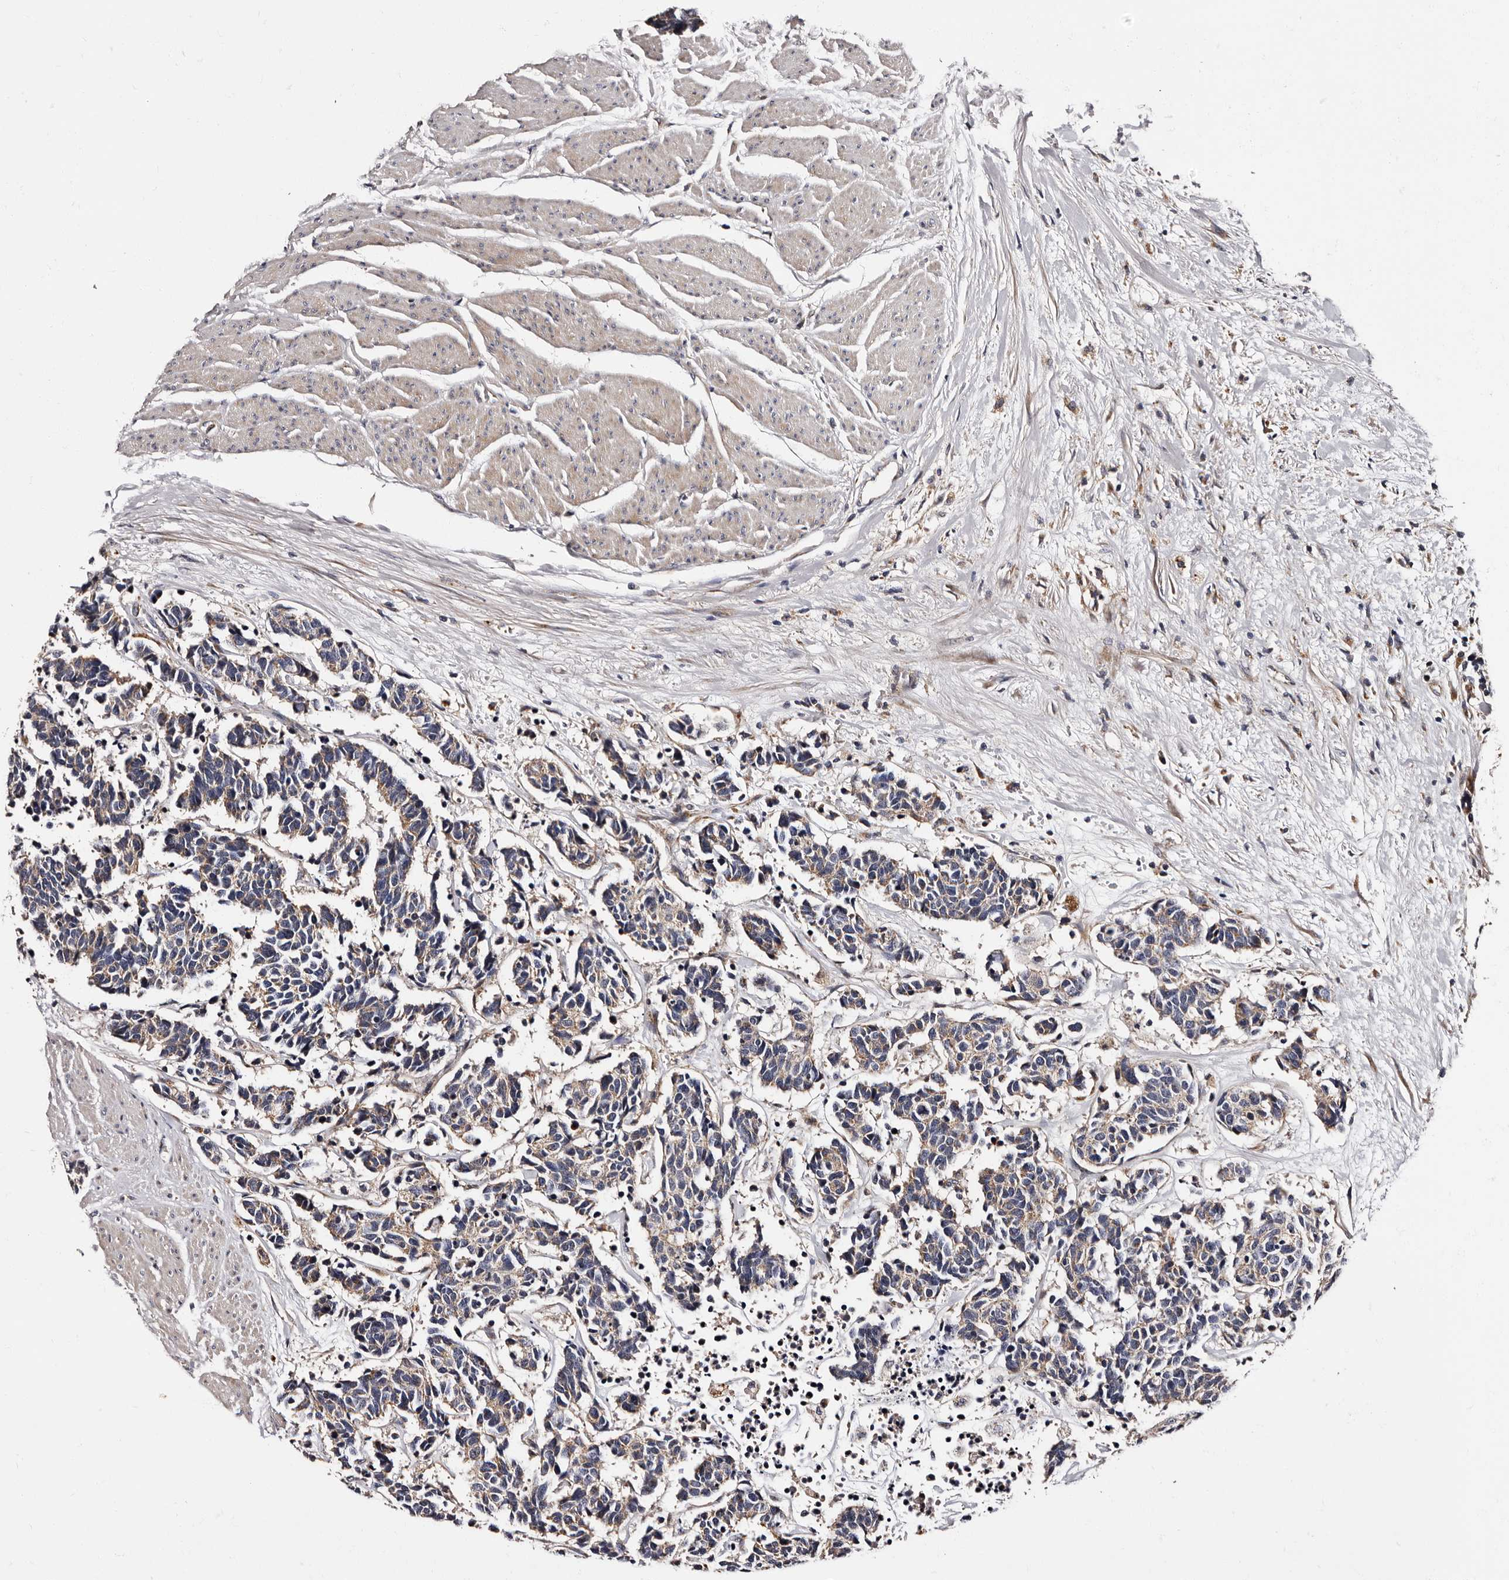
{"staining": {"intensity": "weak", "quantity": "<25%", "location": "cytoplasmic/membranous"}, "tissue": "carcinoid", "cell_type": "Tumor cells", "image_type": "cancer", "snomed": [{"axis": "morphology", "description": "Carcinoma, NOS"}, {"axis": "morphology", "description": "Carcinoid, malignant, NOS"}, {"axis": "topography", "description": "Urinary bladder"}], "caption": "Photomicrograph shows no protein positivity in tumor cells of carcinoid tissue. (Stains: DAB IHC with hematoxylin counter stain, Microscopy: brightfield microscopy at high magnification).", "gene": "ADCK5", "patient": {"sex": "male", "age": 57}}